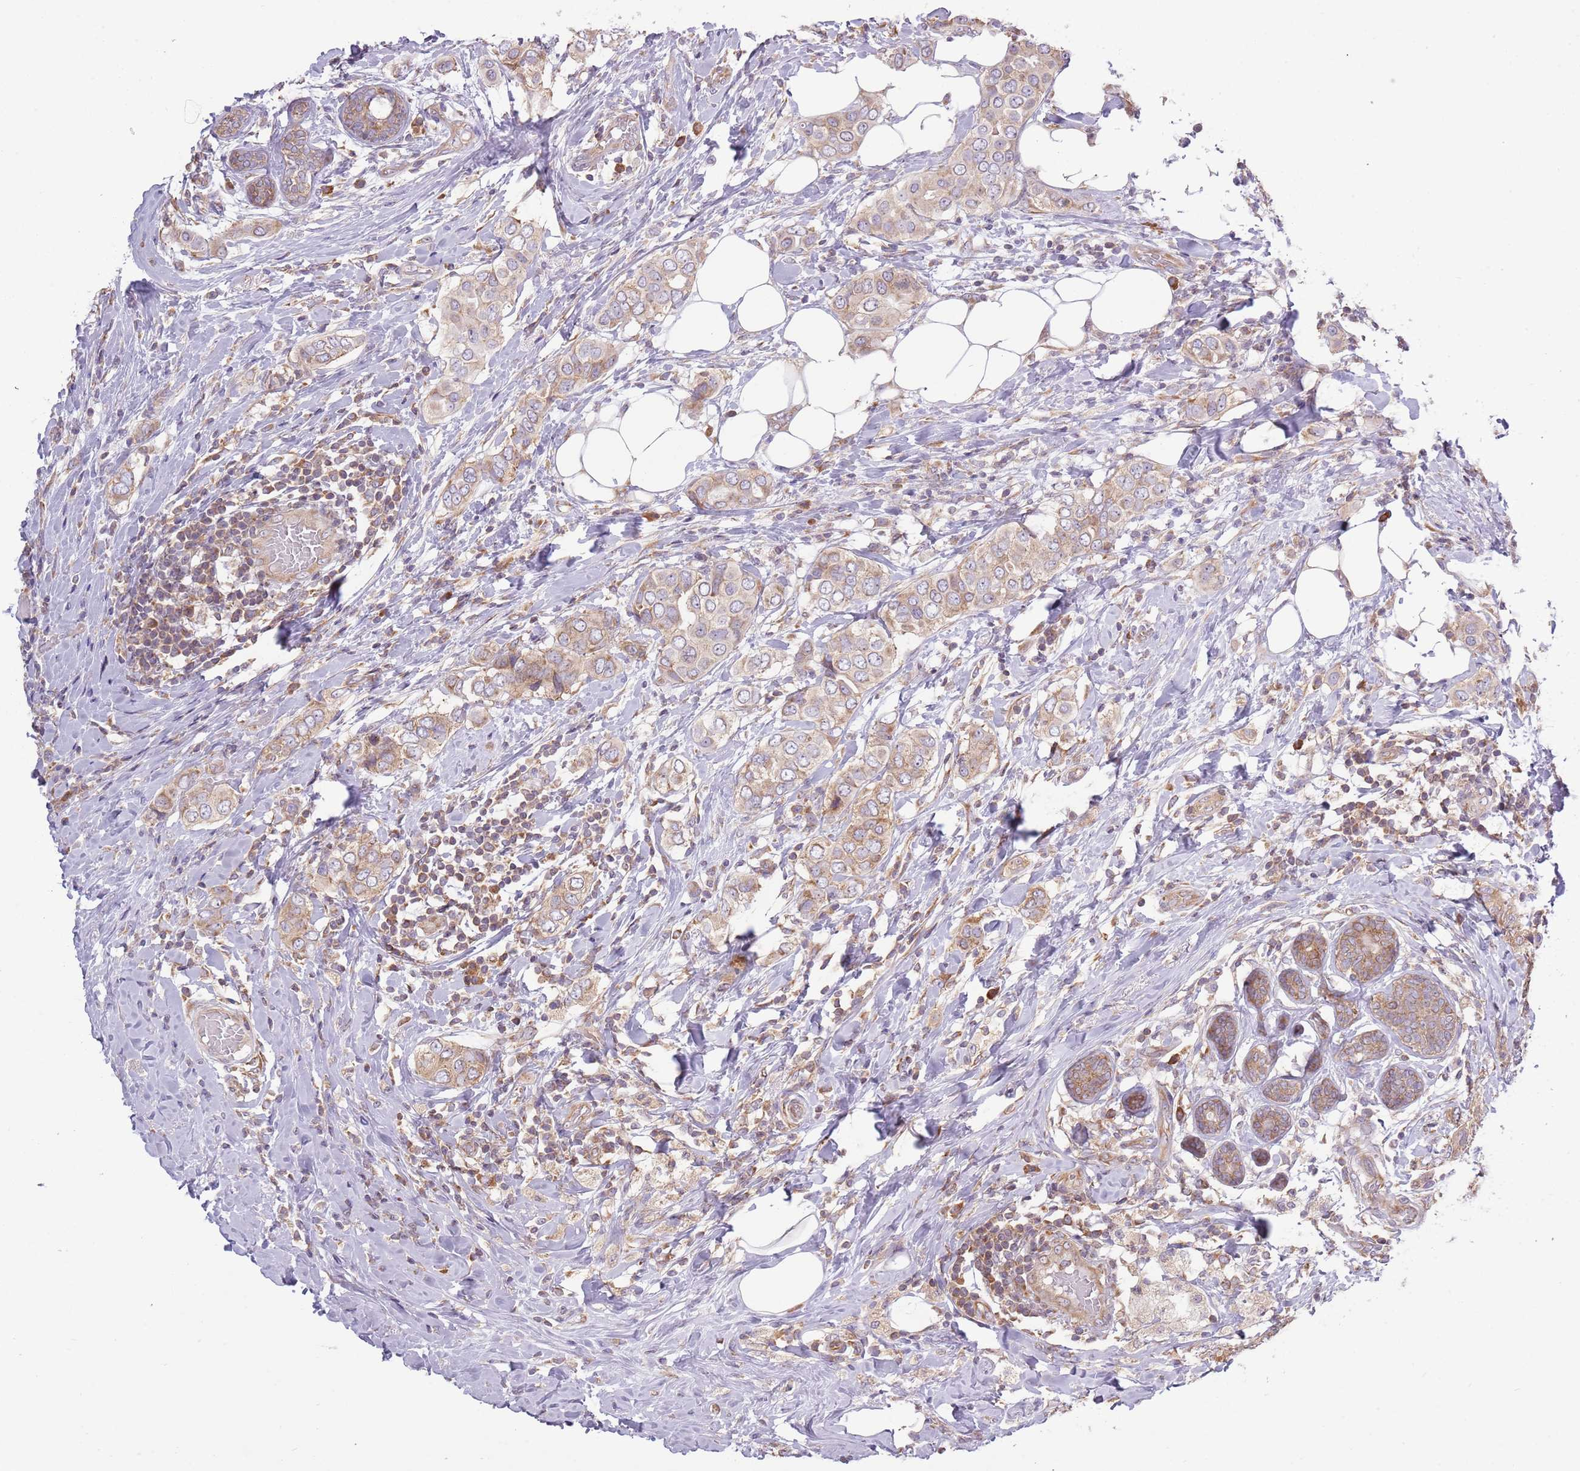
{"staining": {"intensity": "weak", "quantity": ">75%", "location": "cytoplasmic/membranous"}, "tissue": "breast cancer", "cell_type": "Tumor cells", "image_type": "cancer", "snomed": [{"axis": "morphology", "description": "Lobular carcinoma"}, {"axis": "topography", "description": "Breast"}], "caption": "Breast cancer (lobular carcinoma) stained with immunohistochemistry (IHC) exhibits weak cytoplasmic/membranous staining in approximately >75% of tumor cells.", "gene": "RPL17-C18orf32", "patient": {"sex": "female", "age": 51}}